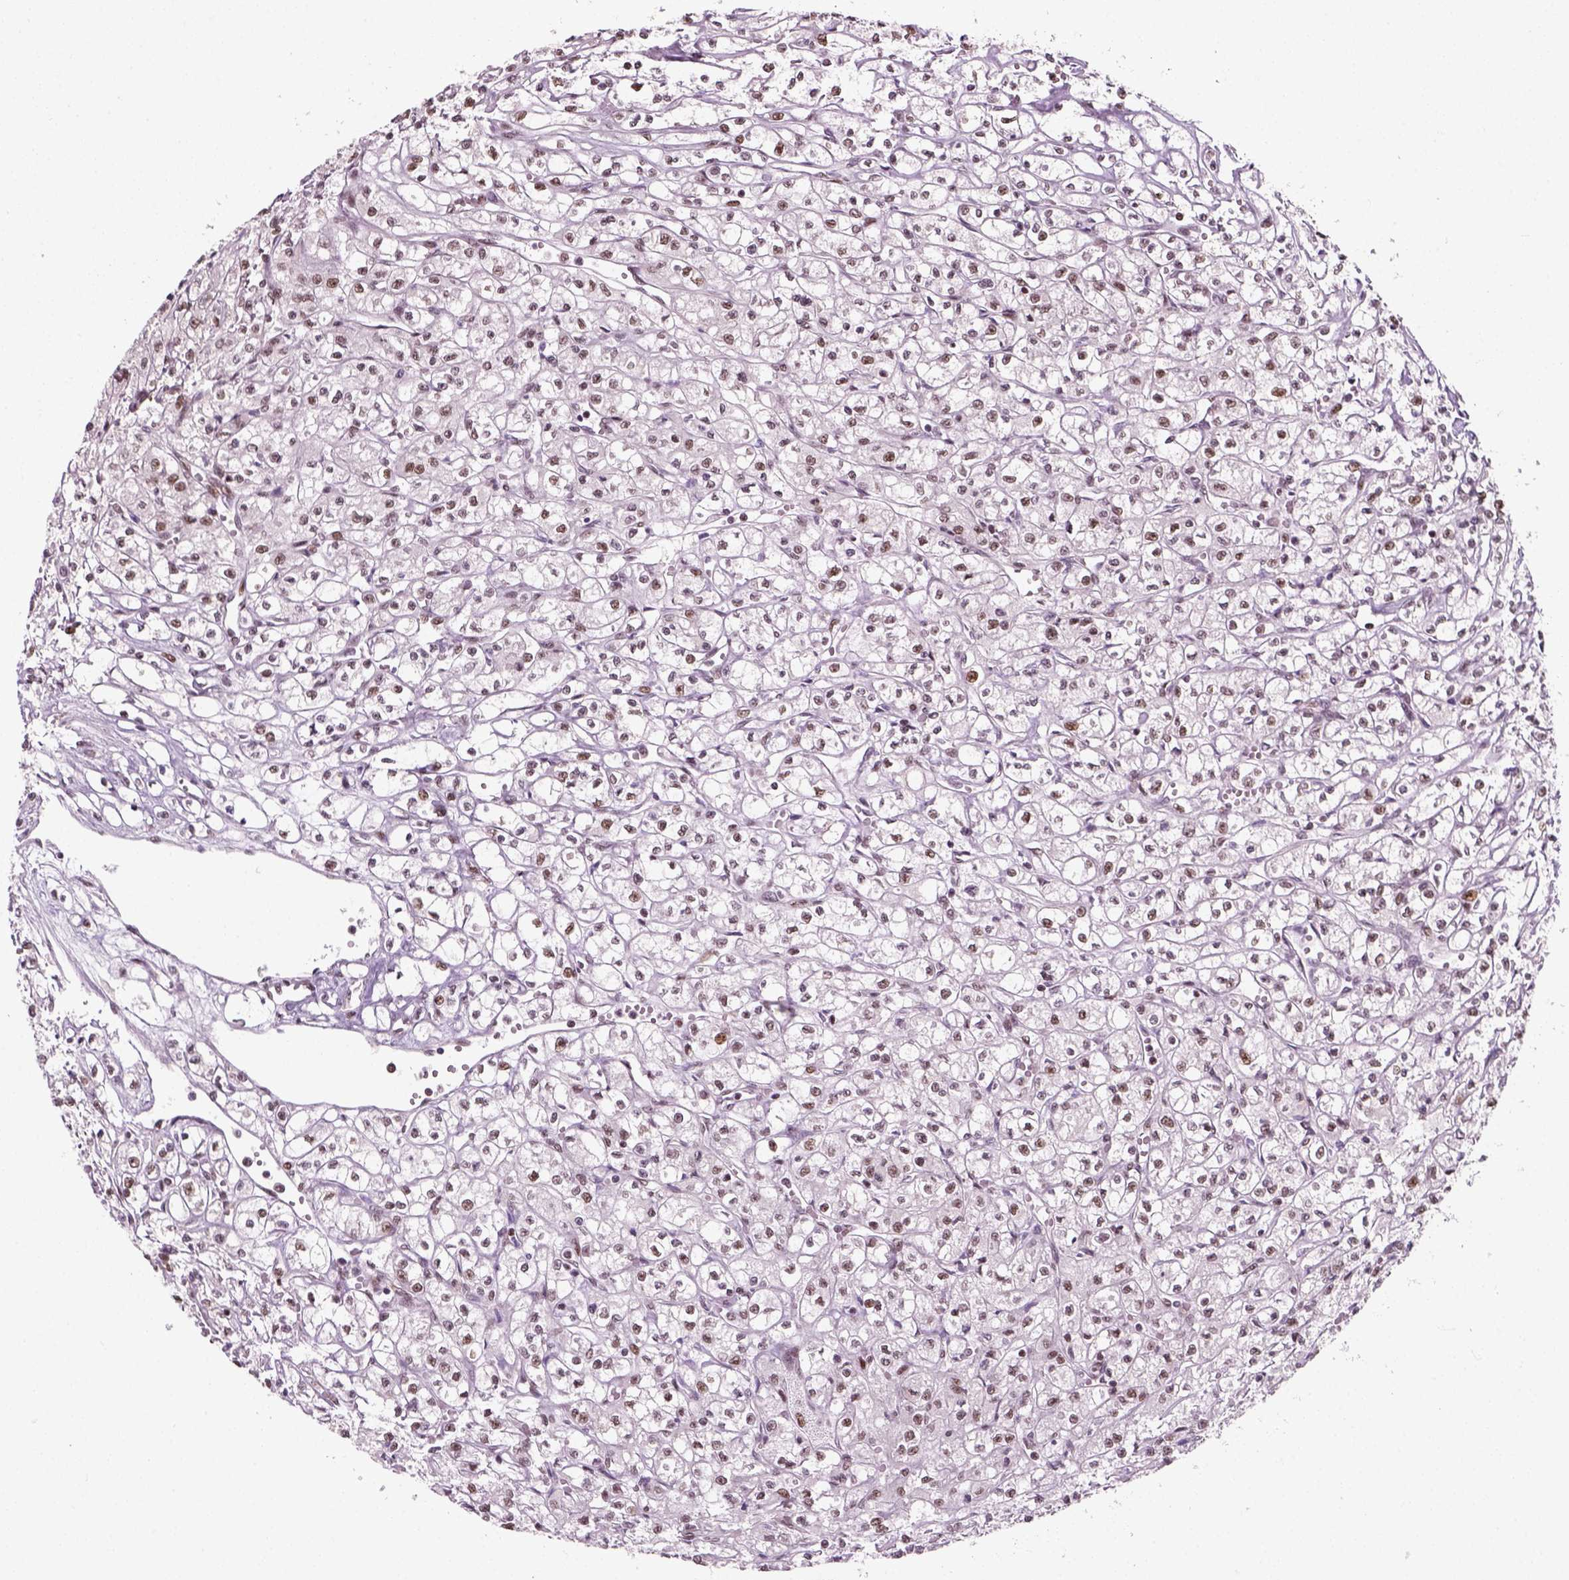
{"staining": {"intensity": "weak", "quantity": "25%-75%", "location": "nuclear"}, "tissue": "renal cancer", "cell_type": "Tumor cells", "image_type": "cancer", "snomed": [{"axis": "morphology", "description": "Adenocarcinoma, NOS"}, {"axis": "topography", "description": "Kidney"}], "caption": "Tumor cells display low levels of weak nuclear staining in about 25%-75% of cells in renal cancer (adenocarcinoma).", "gene": "GTF2F1", "patient": {"sex": "female", "age": 70}}